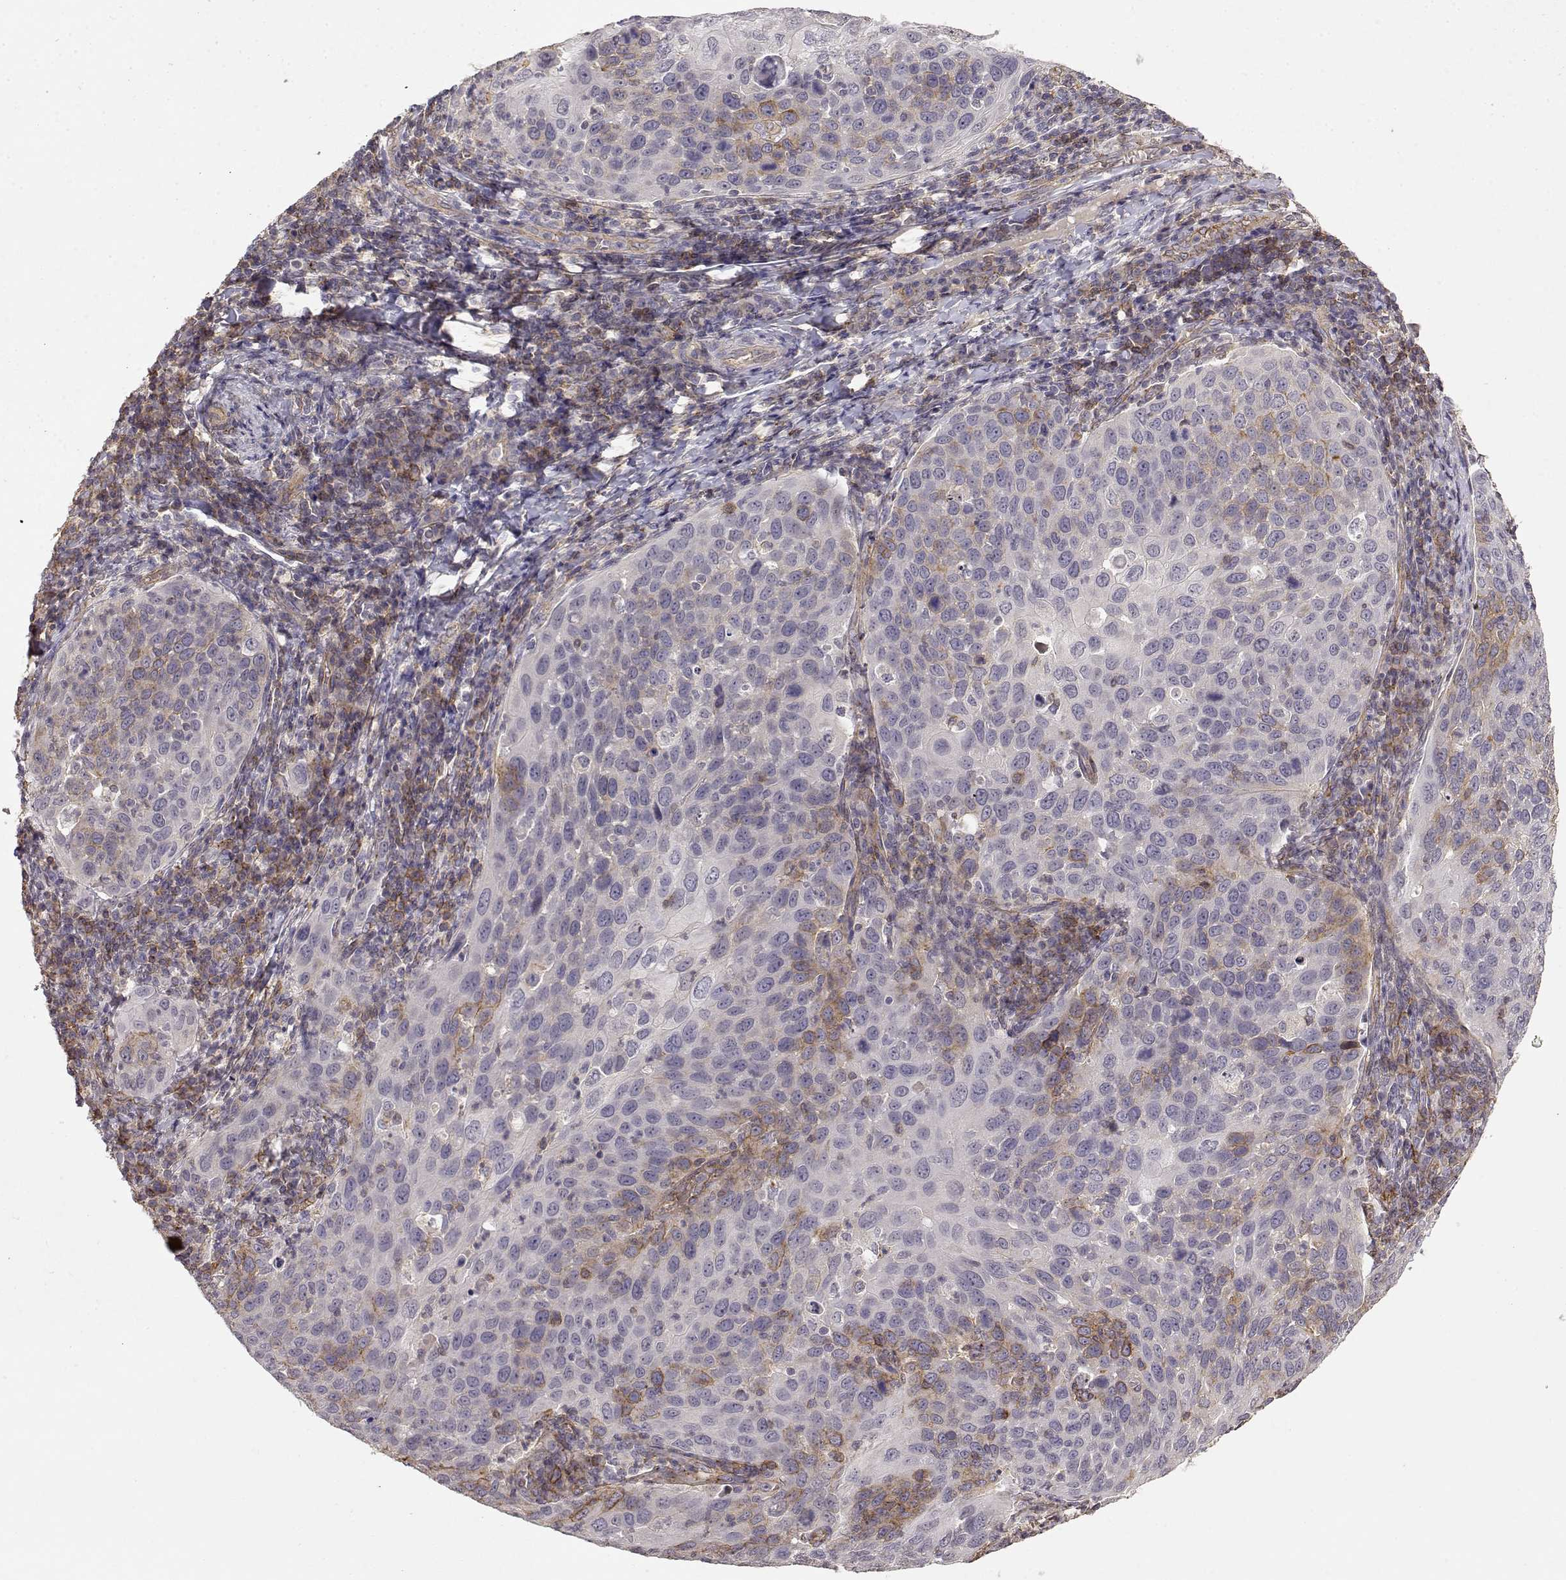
{"staining": {"intensity": "weak", "quantity": "<25%", "location": "cytoplasmic/membranous"}, "tissue": "cervical cancer", "cell_type": "Tumor cells", "image_type": "cancer", "snomed": [{"axis": "morphology", "description": "Squamous cell carcinoma, NOS"}, {"axis": "topography", "description": "Cervix"}], "caption": "Tumor cells show no significant protein positivity in squamous cell carcinoma (cervical). Nuclei are stained in blue.", "gene": "IFITM1", "patient": {"sex": "female", "age": 54}}